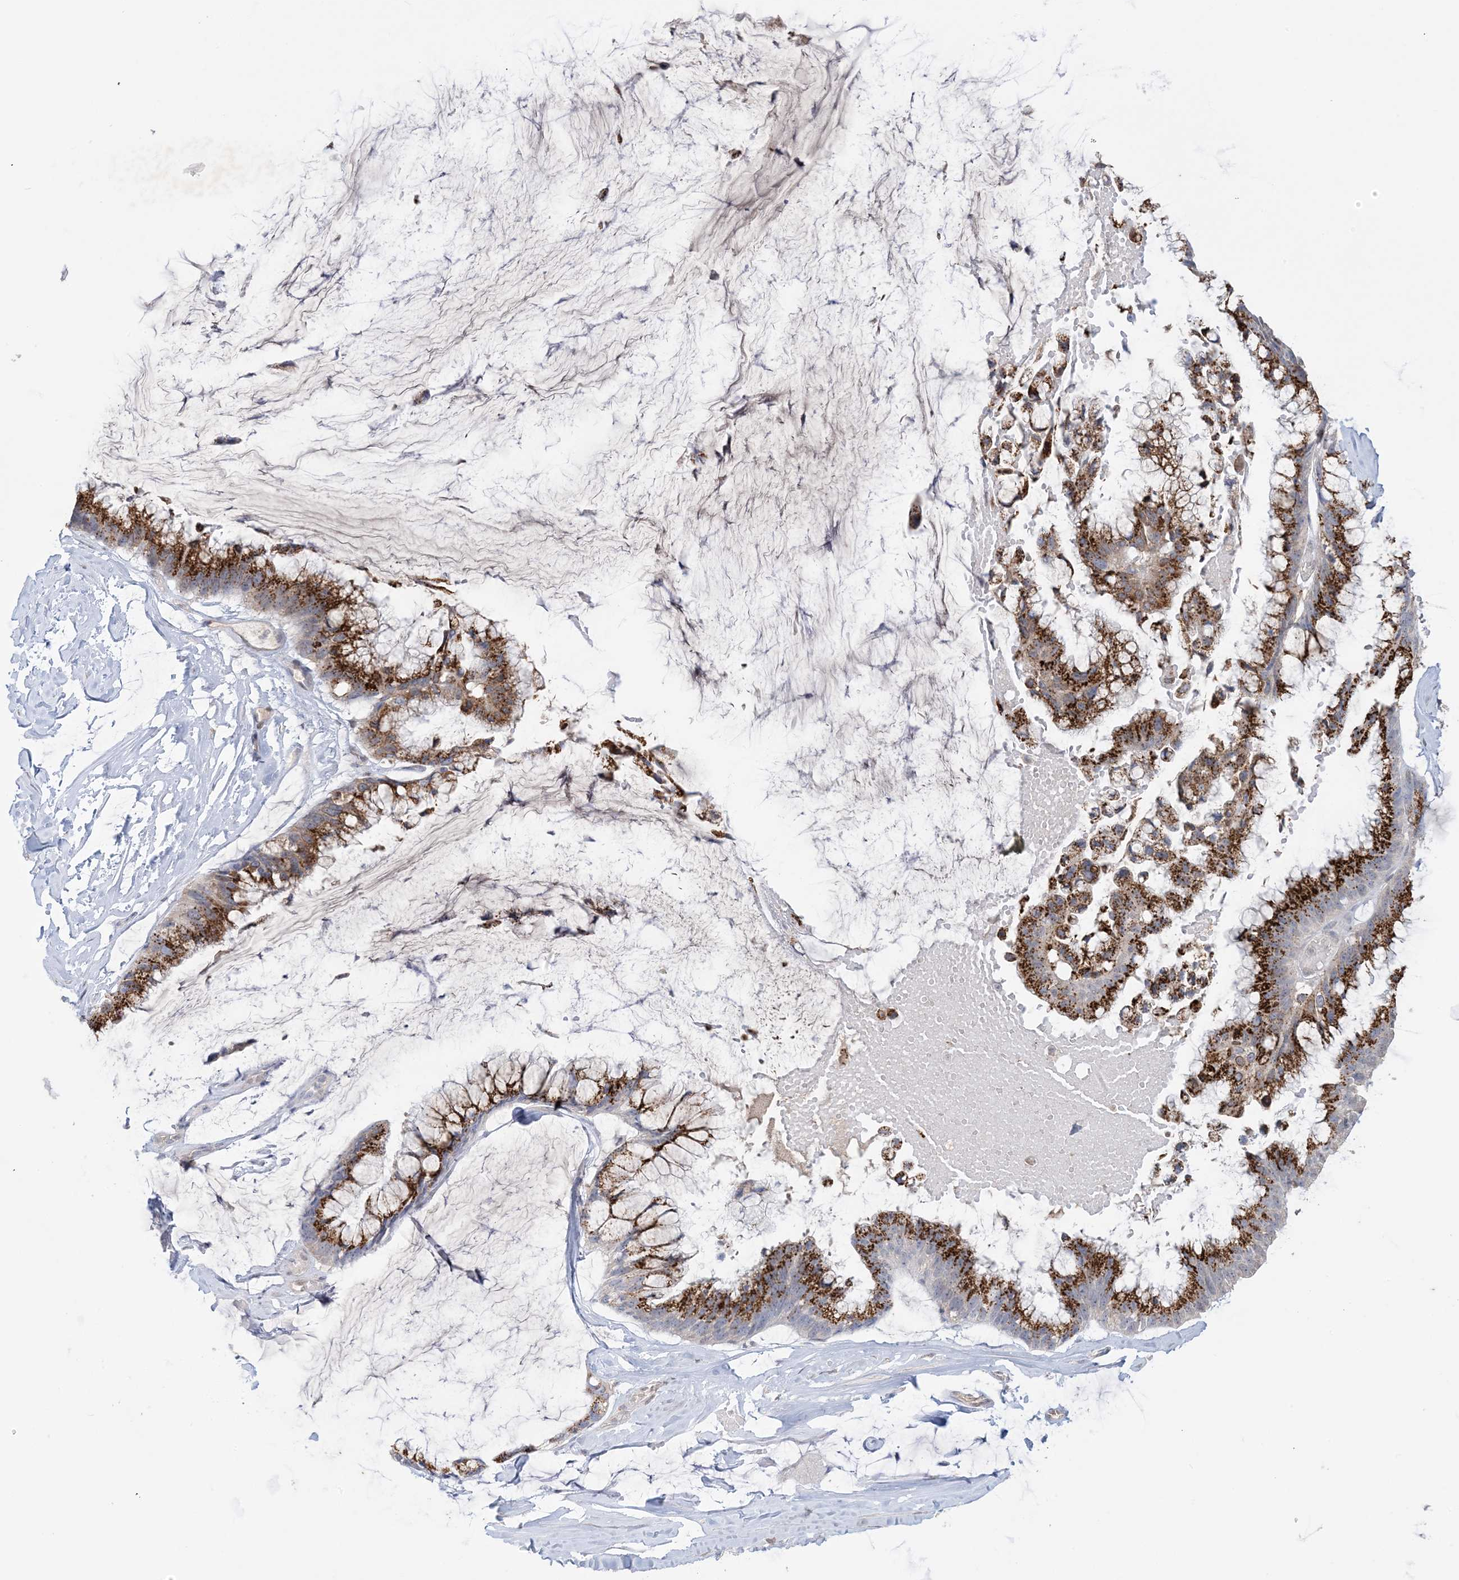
{"staining": {"intensity": "strong", "quantity": ">75%", "location": "cytoplasmic/membranous"}, "tissue": "ovarian cancer", "cell_type": "Tumor cells", "image_type": "cancer", "snomed": [{"axis": "morphology", "description": "Cystadenocarcinoma, mucinous, NOS"}, {"axis": "topography", "description": "Ovary"}], "caption": "IHC of ovarian mucinous cystadenocarcinoma exhibits high levels of strong cytoplasmic/membranous staining in approximately >75% of tumor cells. (IHC, brightfield microscopy, high magnification).", "gene": "XRN1", "patient": {"sex": "female", "age": 39}}